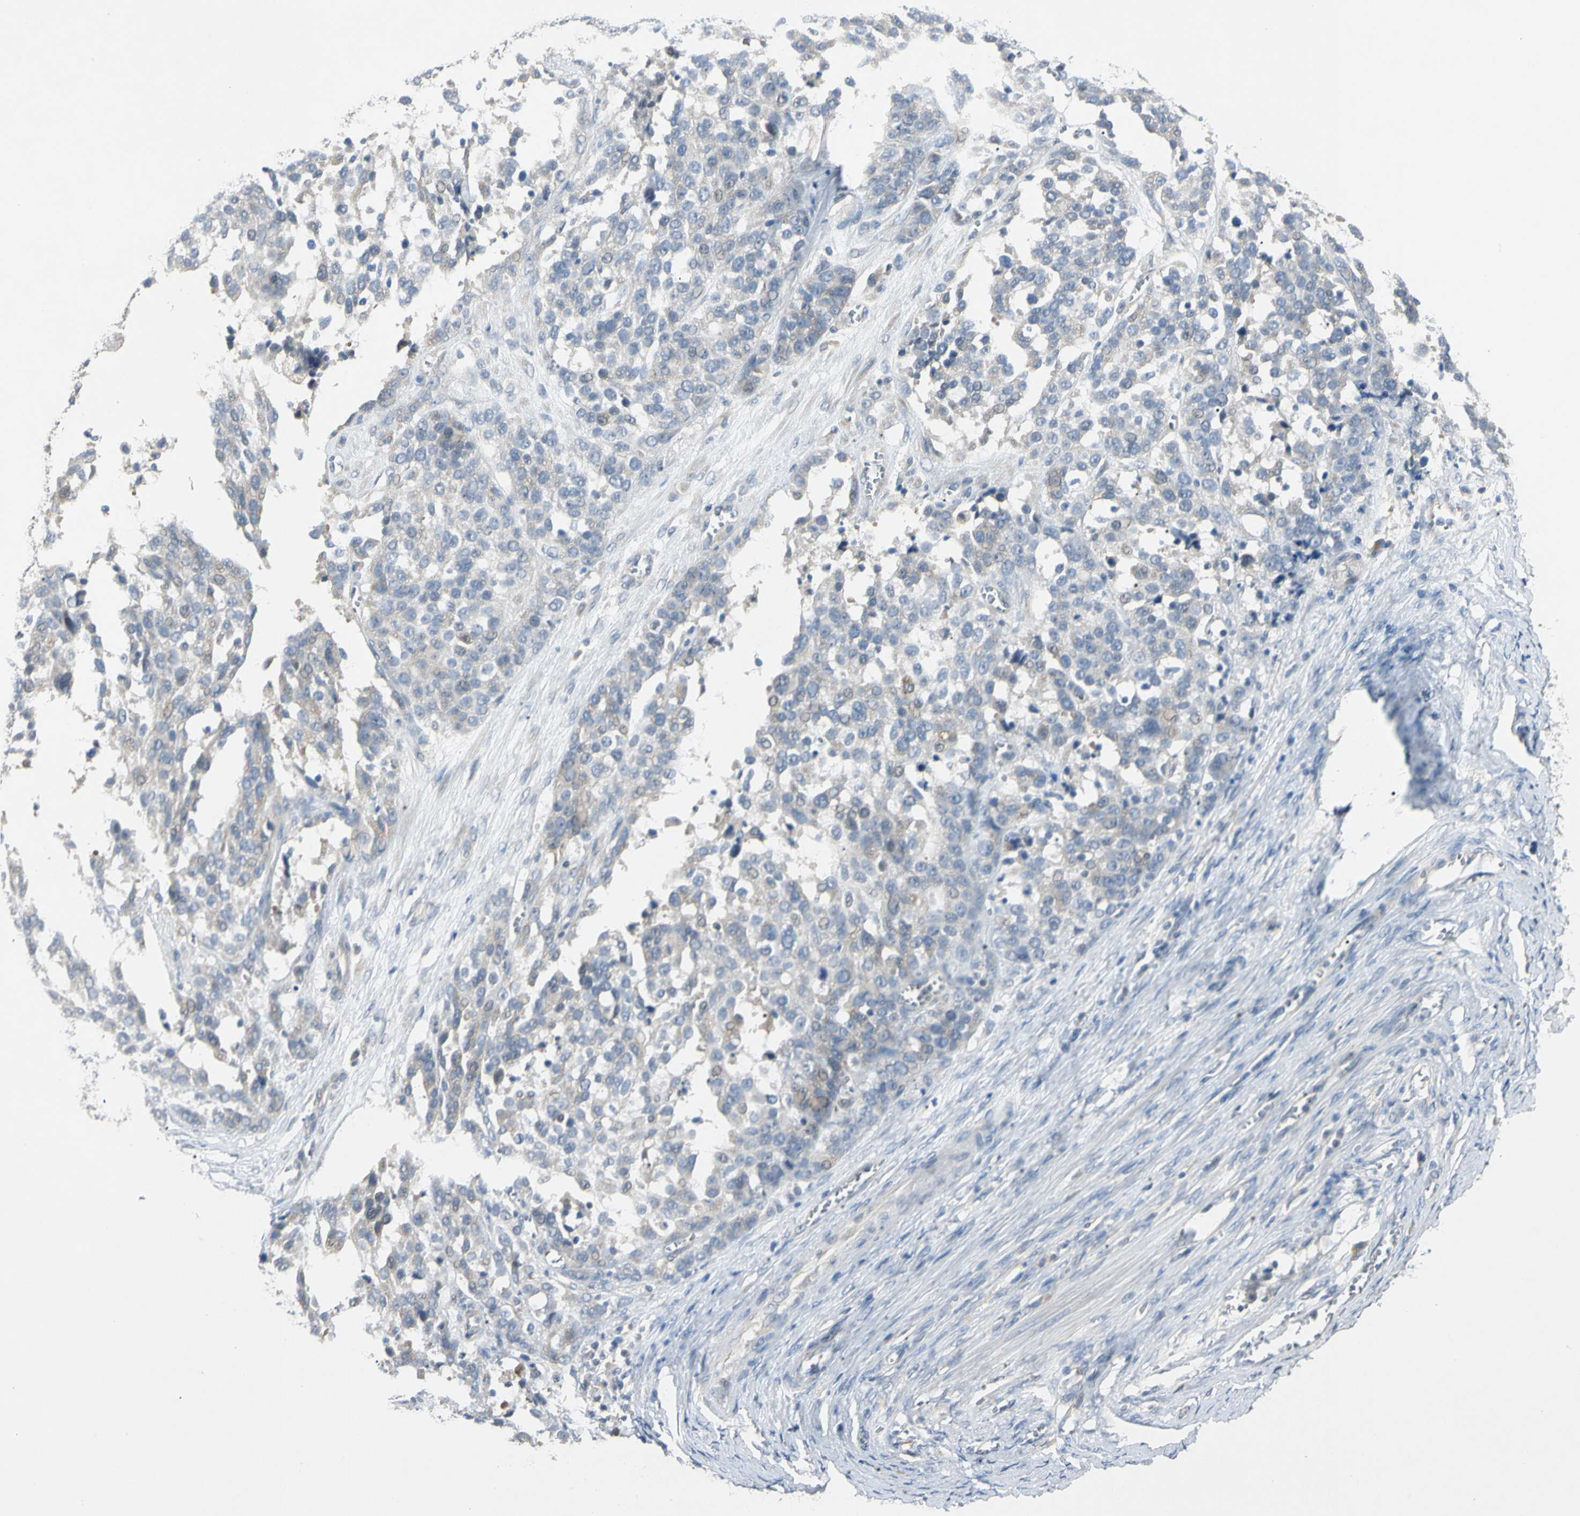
{"staining": {"intensity": "weak", "quantity": "<25%", "location": "cytoplasmic/membranous"}, "tissue": "ovarian cancer", "cell_type": "Tumor cells", "image_type": "cancer", "snomed": [{"axis": "morphology", "description": "Cystadenocarcinoma, serous, NOS"}, {"axis": "topography", "description": "Ovary"}], "caption": "The image demonstrates no staining of tumor cells in ovarian cancer (serous cystadenocarcinoma).", "gene": "PRSS21", "patient": {"sex": "female", "age": 44}}